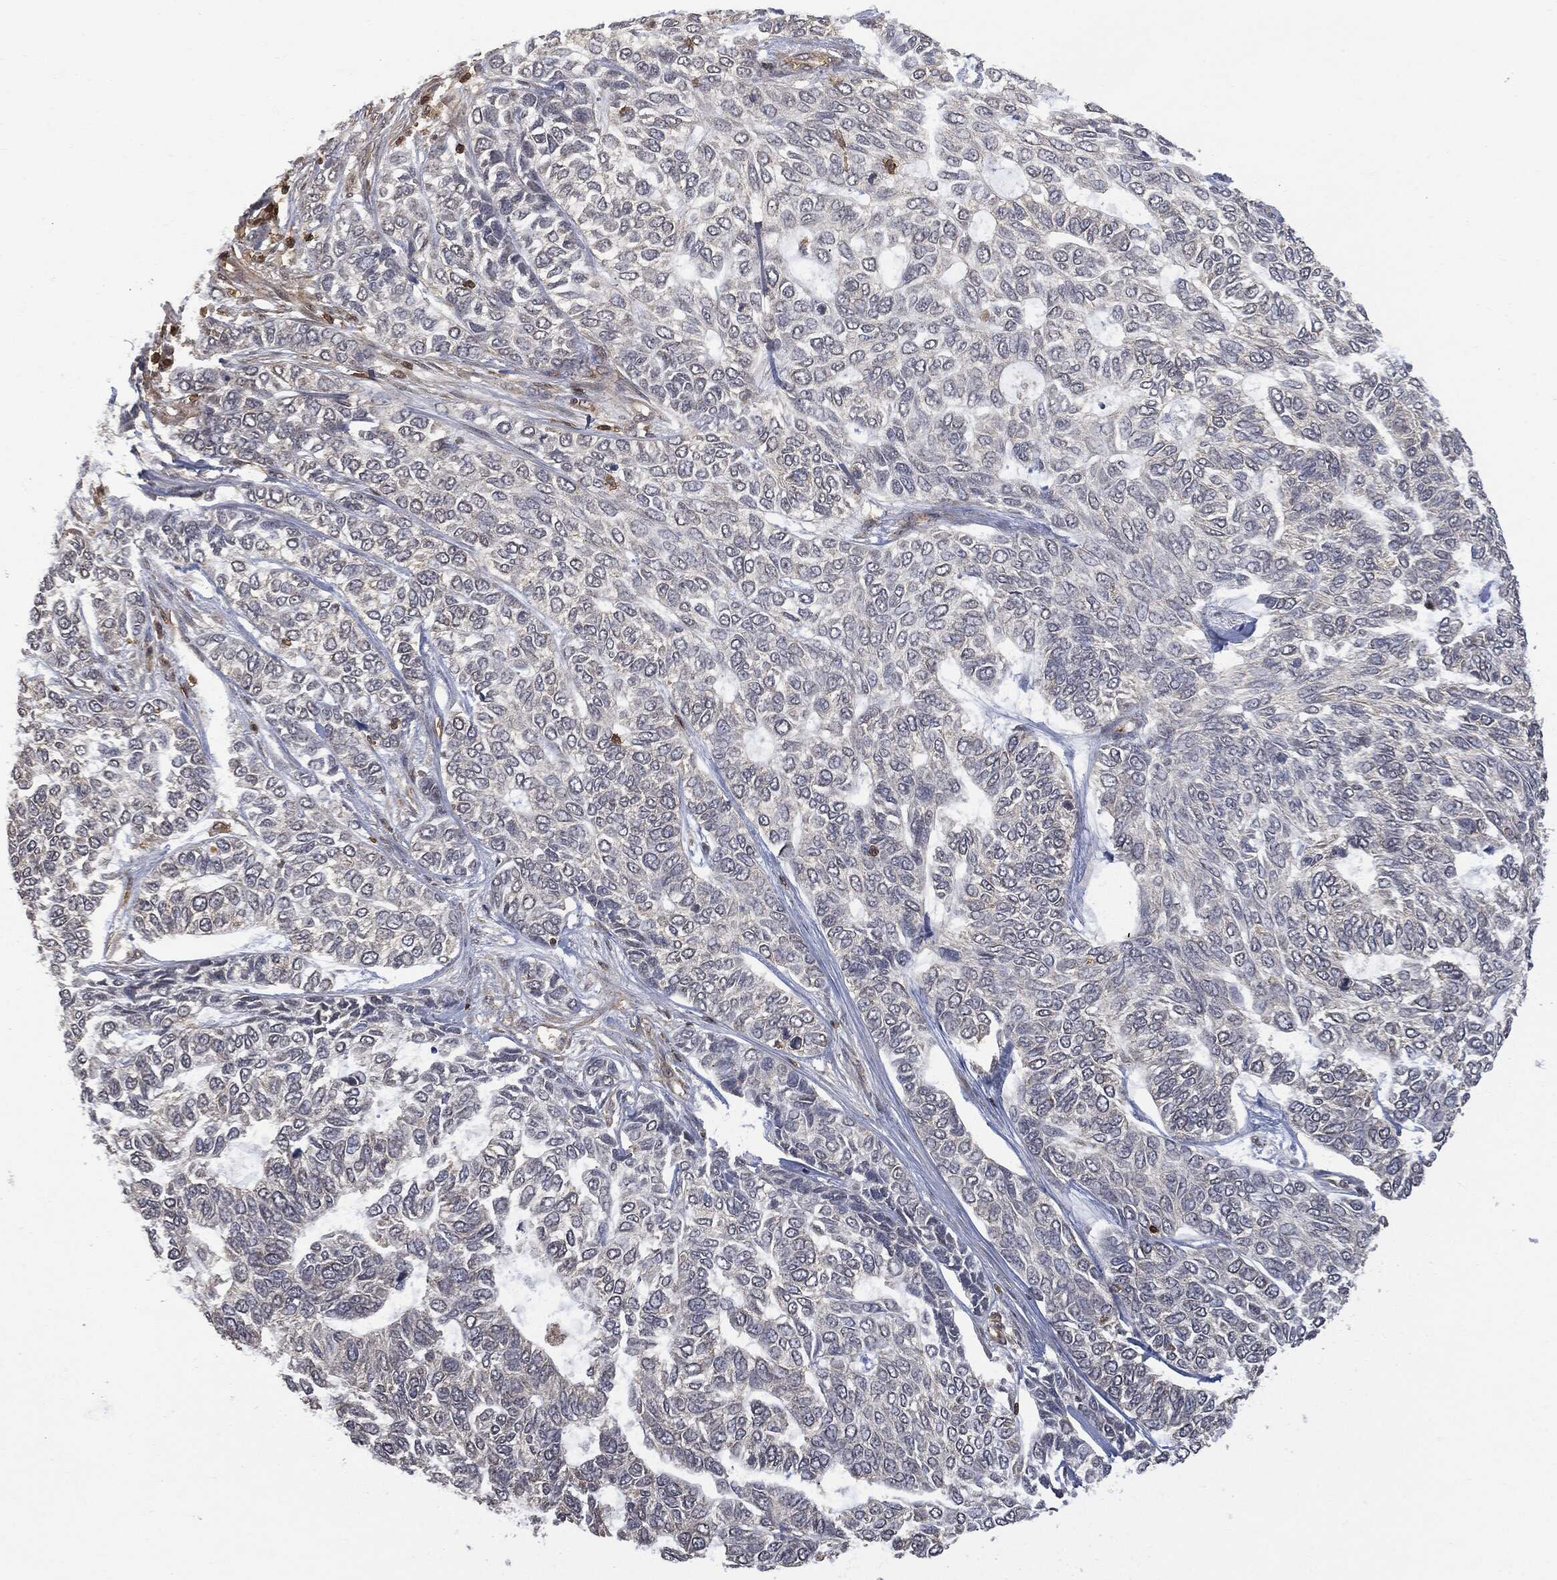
{"staining": {"intensity": "negative", "quantity": "none", "location": "none"}, "tissue": "skin cancer", "cell_type": "Tumor cells", "image_type": "cancer", "snomed": [{"axis": "morphology", "description": "Basal cell carcinoma"}, {"axis": "topography", "description": "Skin"}], "caption": "Image shows no protein expression in tumor cells of skin basal cell carcinoma tissue.", "gene": "PSMB10", "patient": {"sex": "female", "age": 65}}